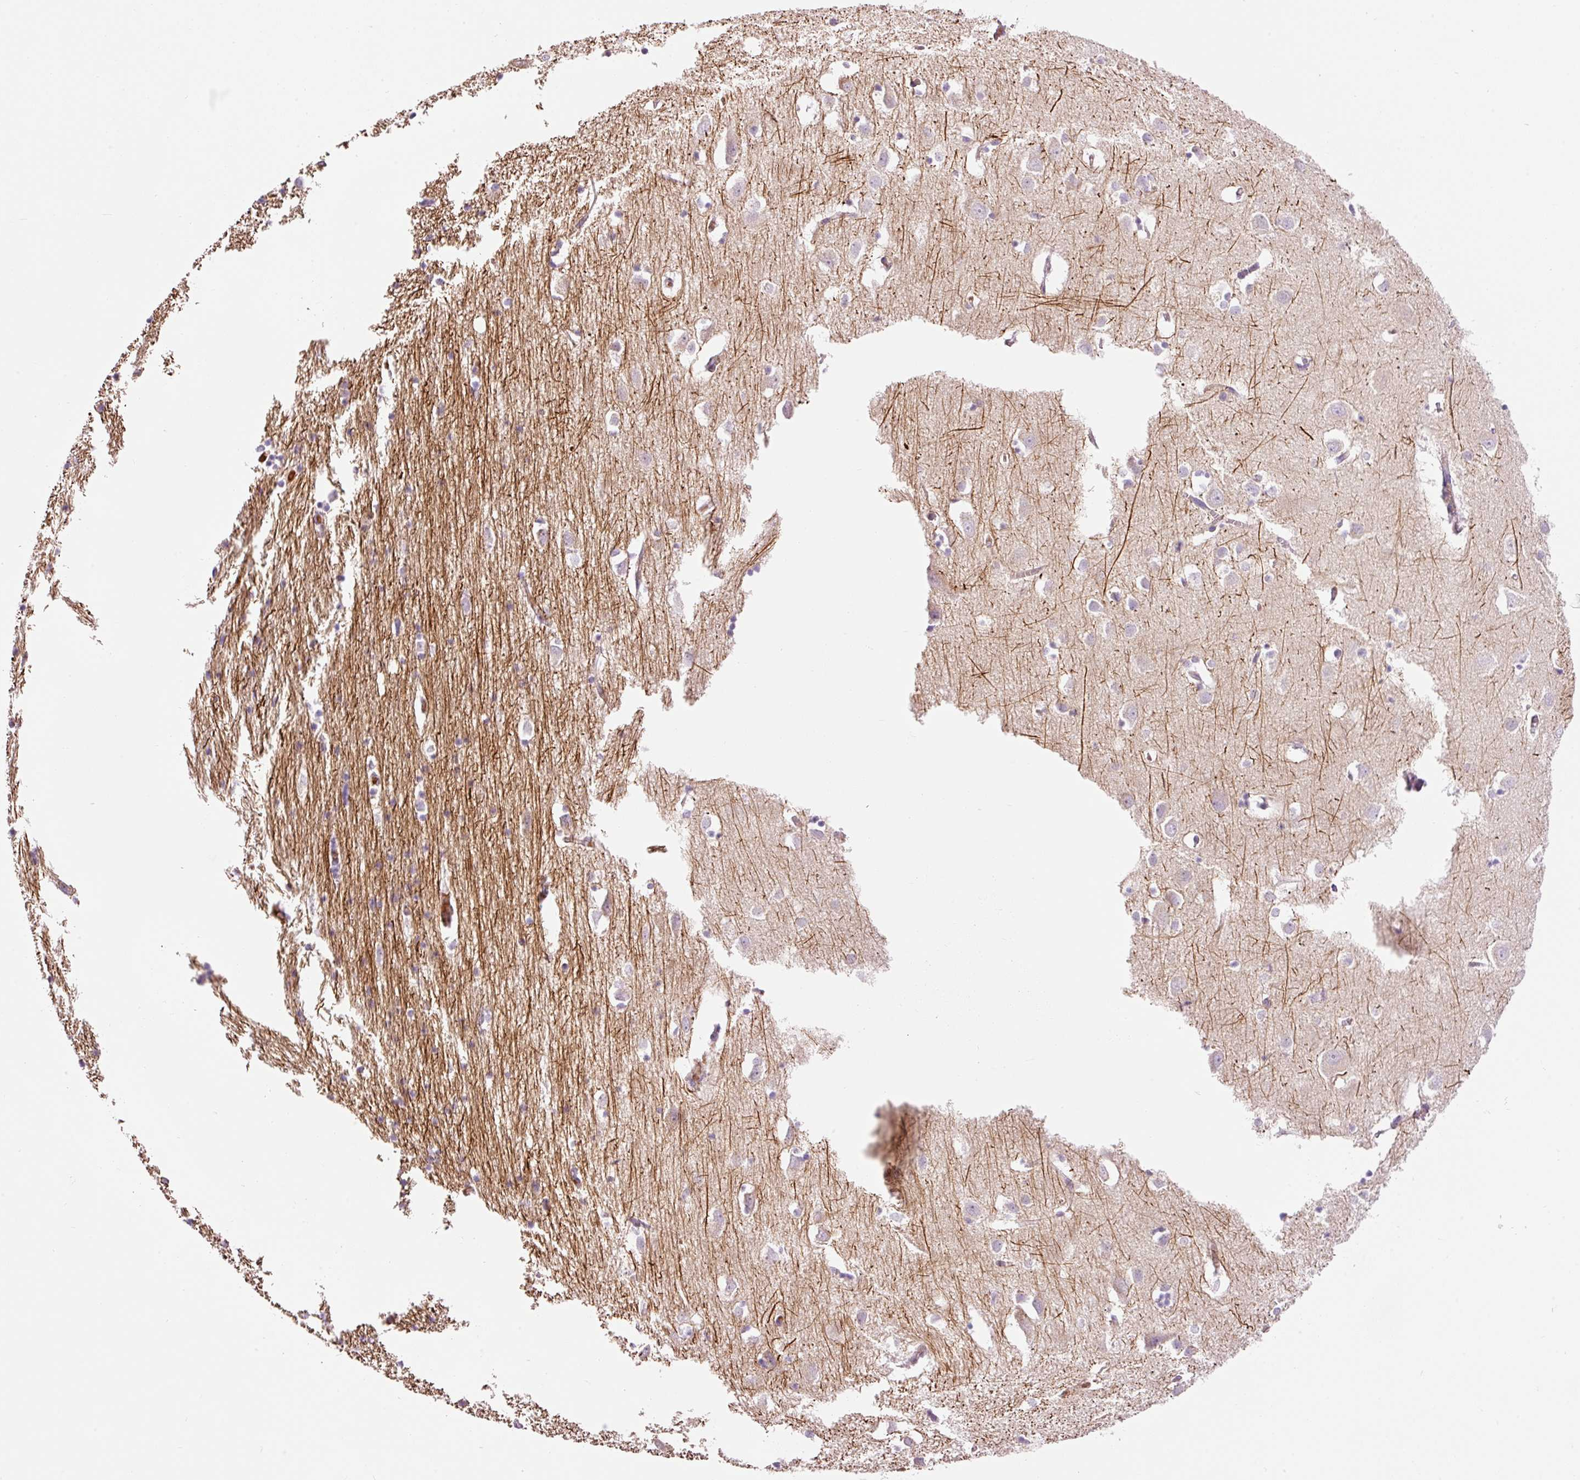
{"staining": {"intensity": "negative", "quantity": "none", "location": "none"}, "tissue": "cerebral cortex", "cell_type": "Endothelial cells", "image_type": "normal", "snomed": [{"axis": "morphology", "description": "Normal tissue, NOS"}, {"axis": "topography", "description": "Cerebral cortex"}], "caption": "IHC image of unremarkable cerebral cortex: cerebral cortex stained with DAB (3,3'-diaminobenzidine) shows no significant protein positivity in endothelial cells. (DAB (3,3'-diaminobenzidine) IHC, high magnification).", "gene": "DOK6", "patient": {"sex": "male", "age": 70}}